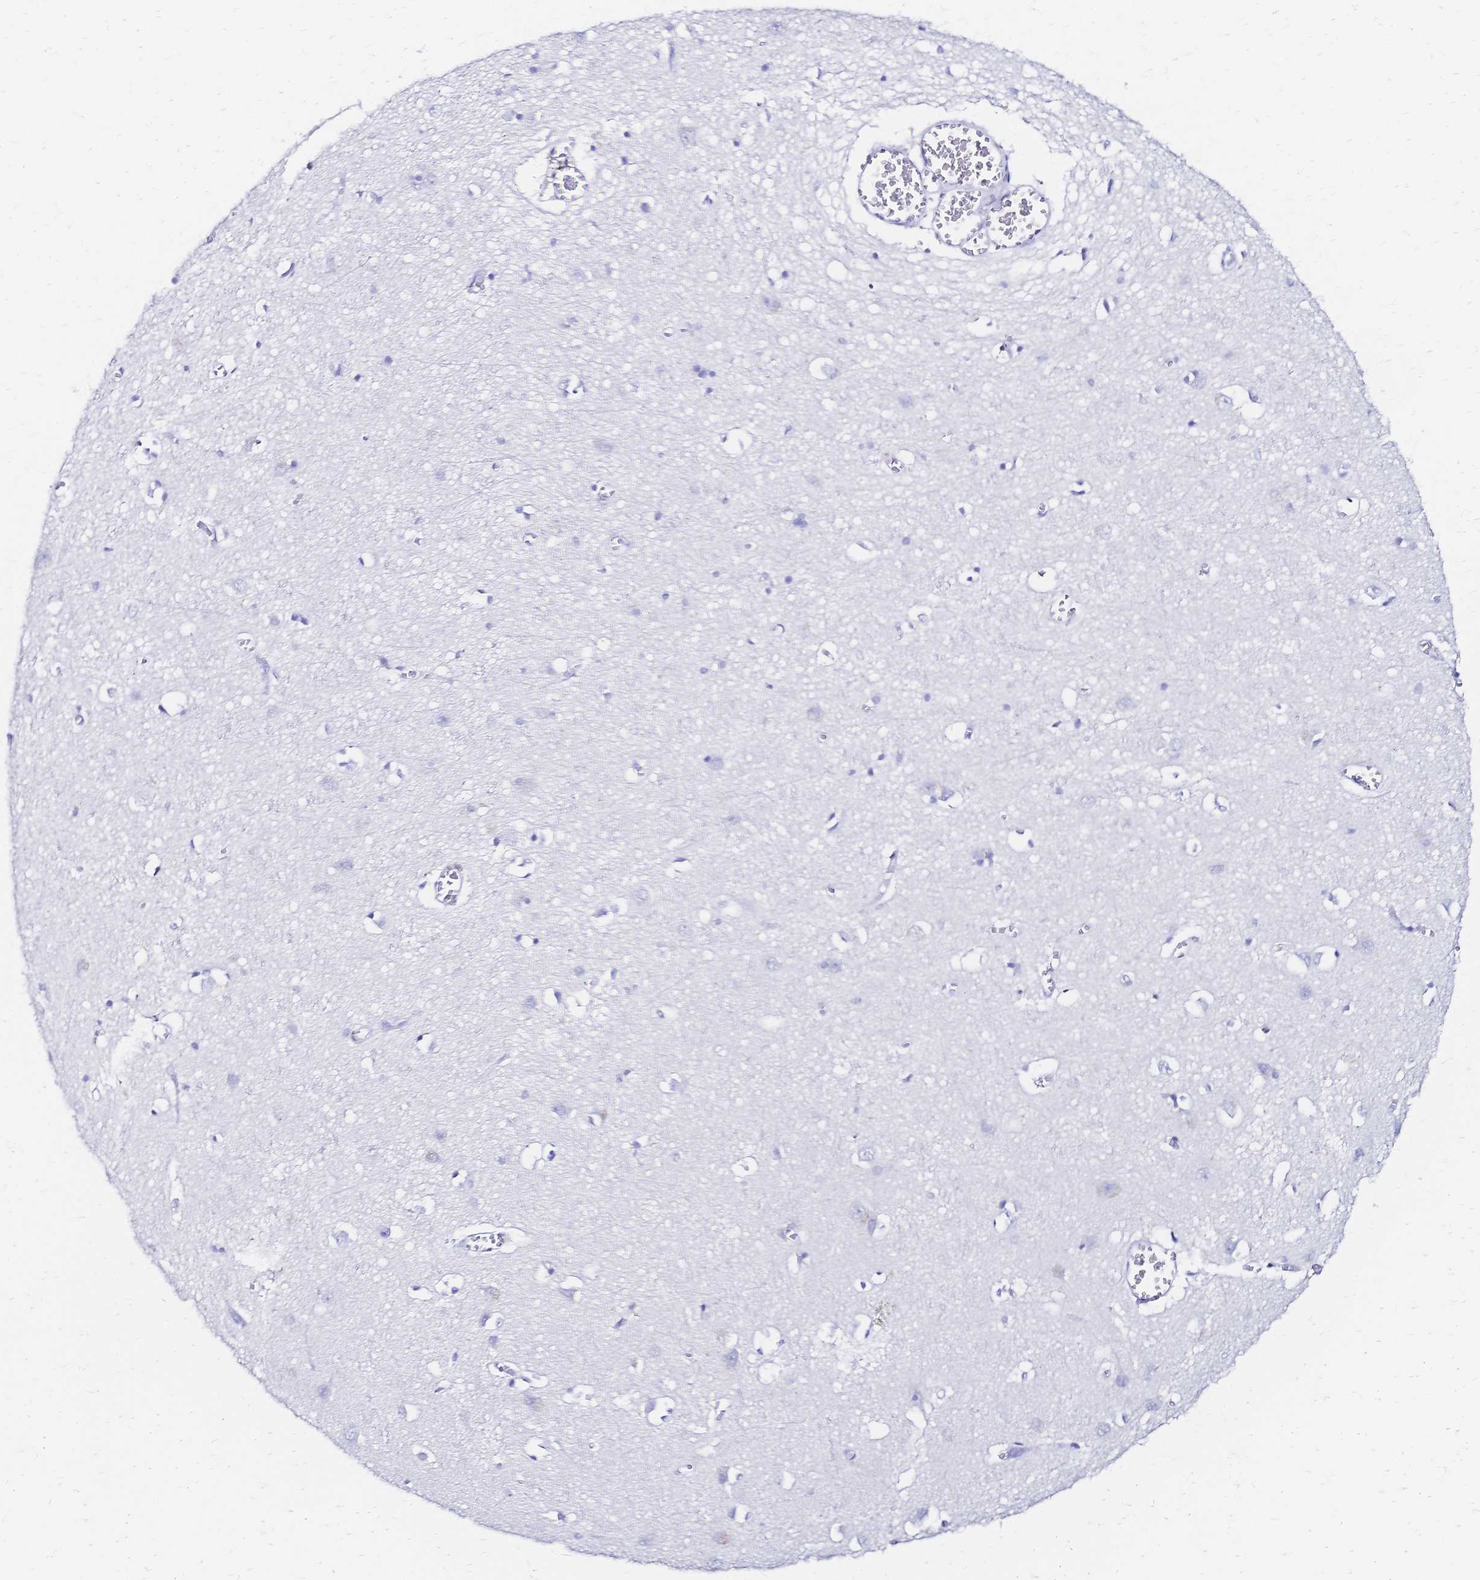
{"staining": {"intensity": "negative", "quantity": "none", "location": "none"}, "tissue": "cerebral cortex", "cell_type": "Endothelial cells", "image_type": "normal", "snomed": [{"axis": "morphology", "description": "Normal tissue, NOS"}, {"axis": "topography", "description": "Cerebral cortex"}], "caption": "DAB (3,3'-diaminobenzidine) immunohistochemical staining of unremarkable human cerebral cortex displays no significant staining in endothelial cells.", "gene": "SLC5A1", "patient": {"sex": "male", "age": 70}}